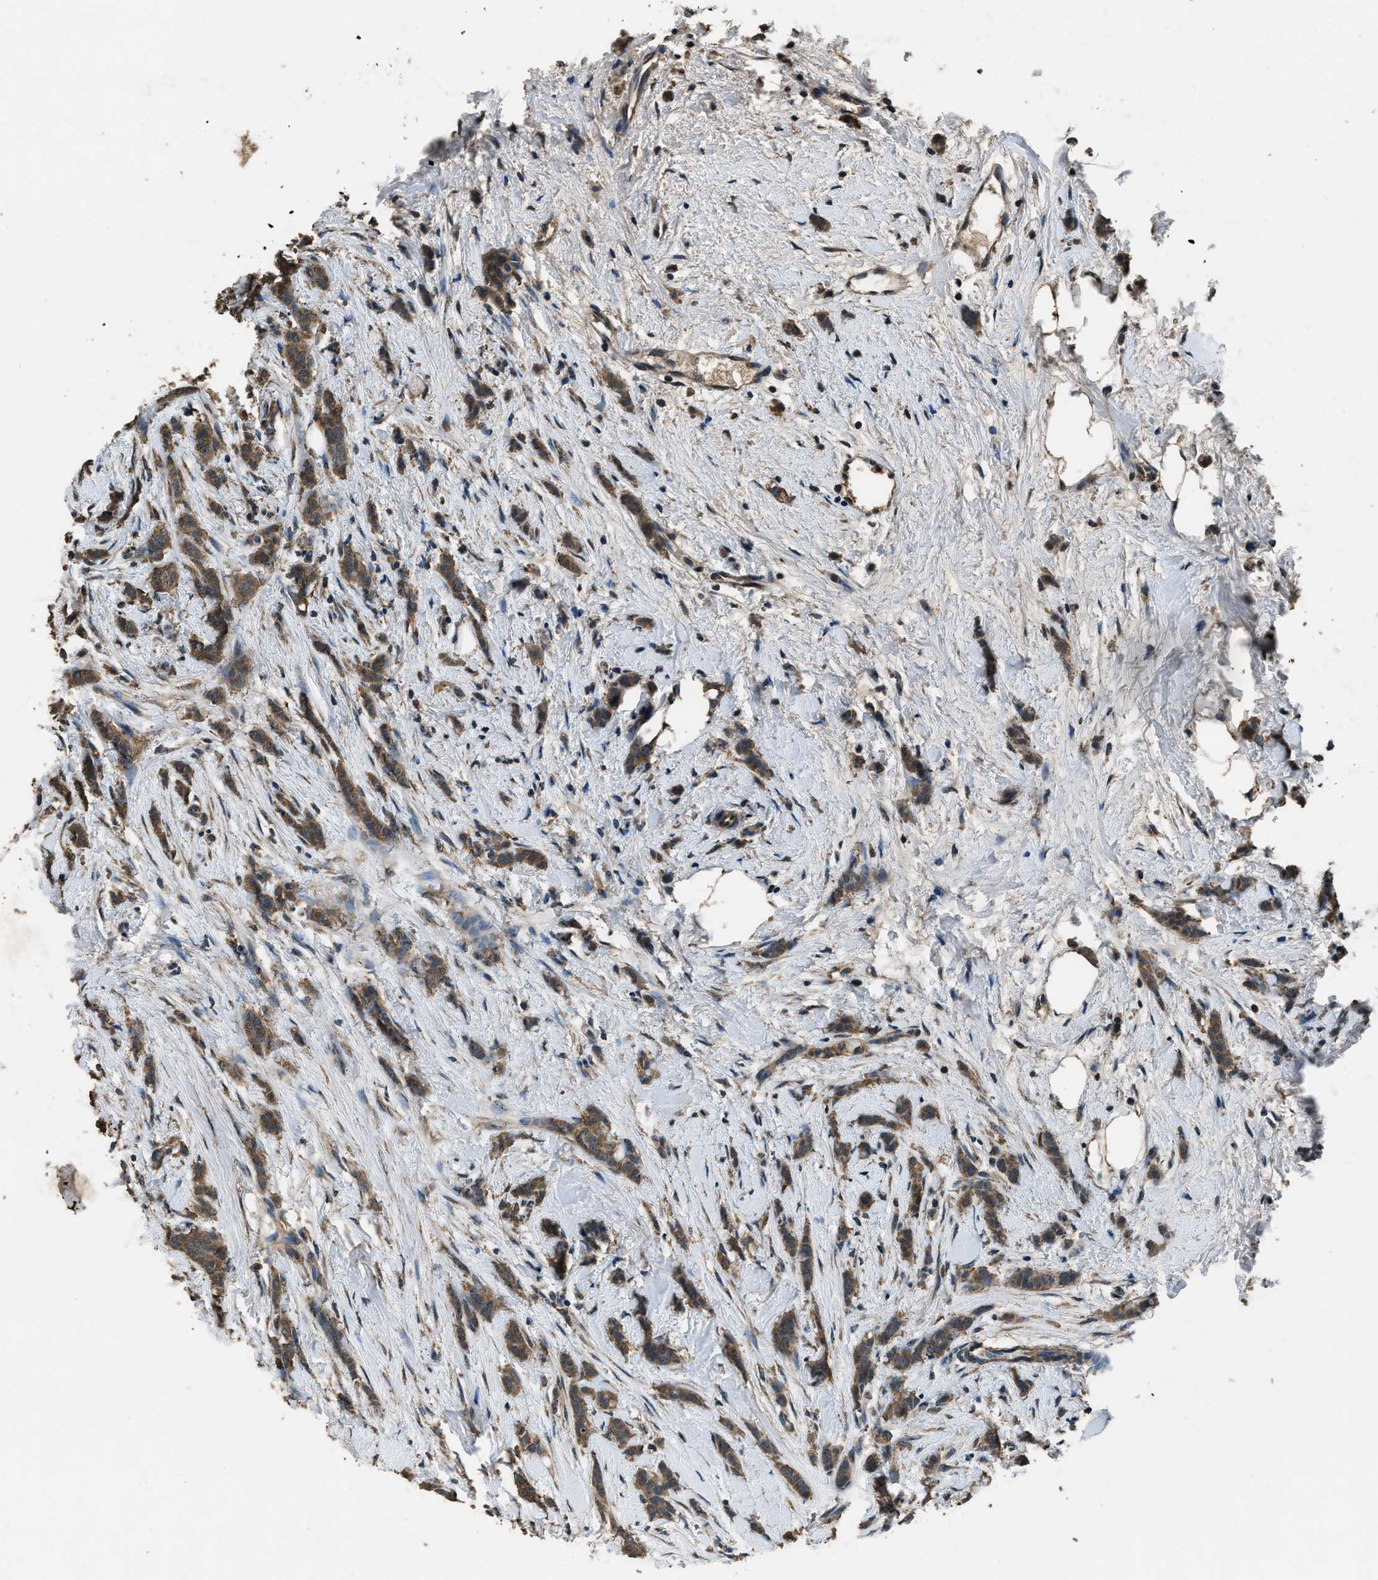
{"staining": {"intensity": "moderate", "quantity": ">75%", "location": "cytoplasmic/membranous"}, "tissue": "breast cancer", "cell_type": "Tumor cells", "image_type": "cancer", "snomed": [{"axis": "morphology", "description": "Lobular carcinoma, in situ"}, {"axis": "morphology", "description": "Lobular carcinoma"}, {"axis": "topography", "description": "Breast"}], "caption": "Immunohistochemical staining of human breast cancer (lobular carcinoma in situ) shows moderate cytoplasmic/membranous protein staining in about >75% of tumor cells.", "gene": "SALL3", "patient": {"sex": "female", "age": 41}}